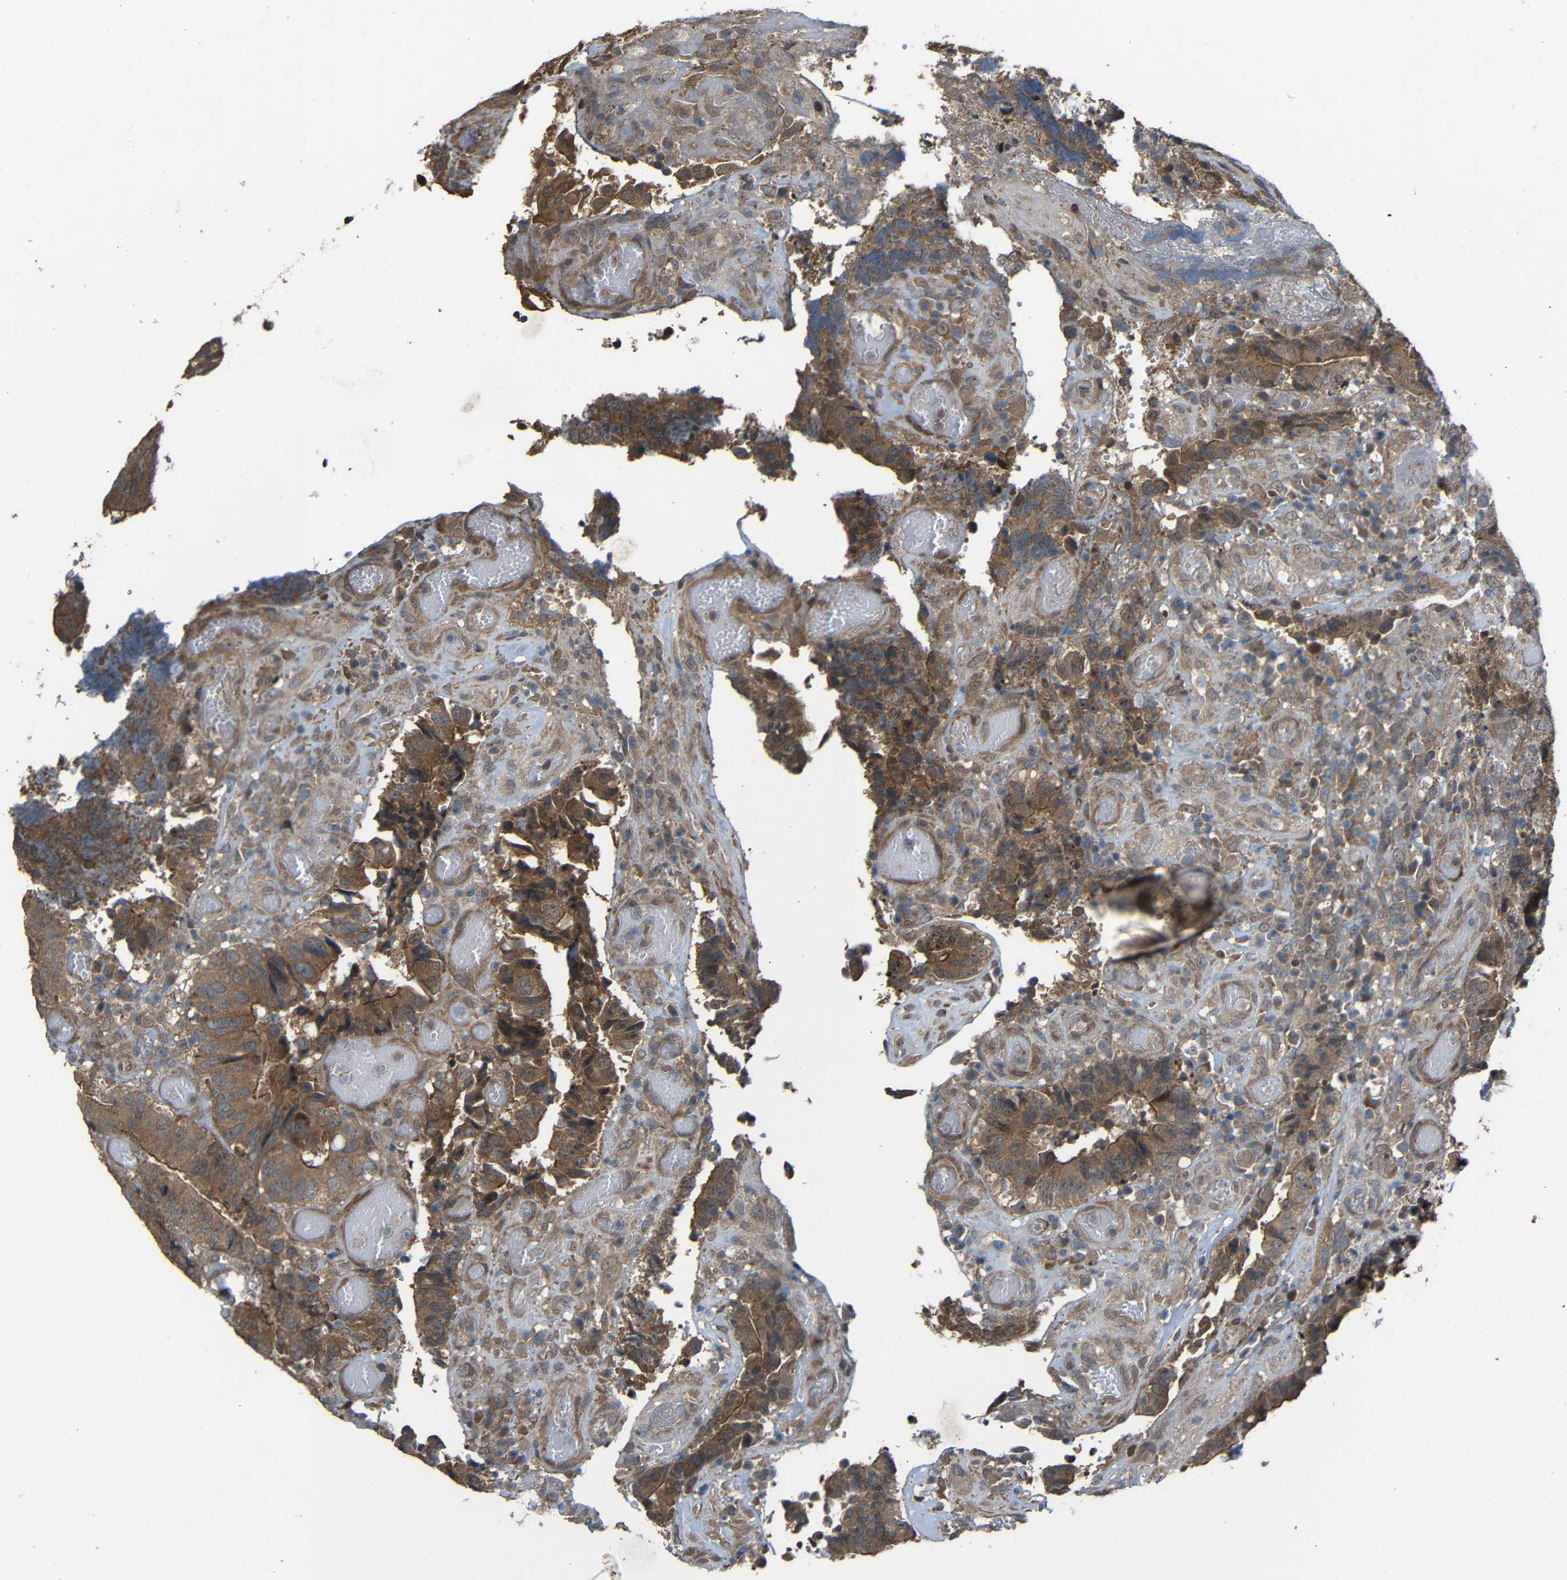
{"staining": {"intensity": "moderate", "quantity": ">75%", "location": "cytoplasmic/membranous"}, "tissue": "colorectal cancer", "cell_type": "Tumor cells", "image_type": "cancer", "snomed": [{"axis": "morphology", "description": "Adenocarcinoma, NOS"}, {"axis": "topography", "description": "Rectum"}], "caption": "Protein expression analysis of adenocarcinoma (colorectal) reveals moderate cytoplasmic/membranous positivity in about >75% of tumor cells. (DAB = brown stain, brightfield microscopy at high magnification).", "gene": "CHST9", "patient": {"sex": "male", "age": 72}}